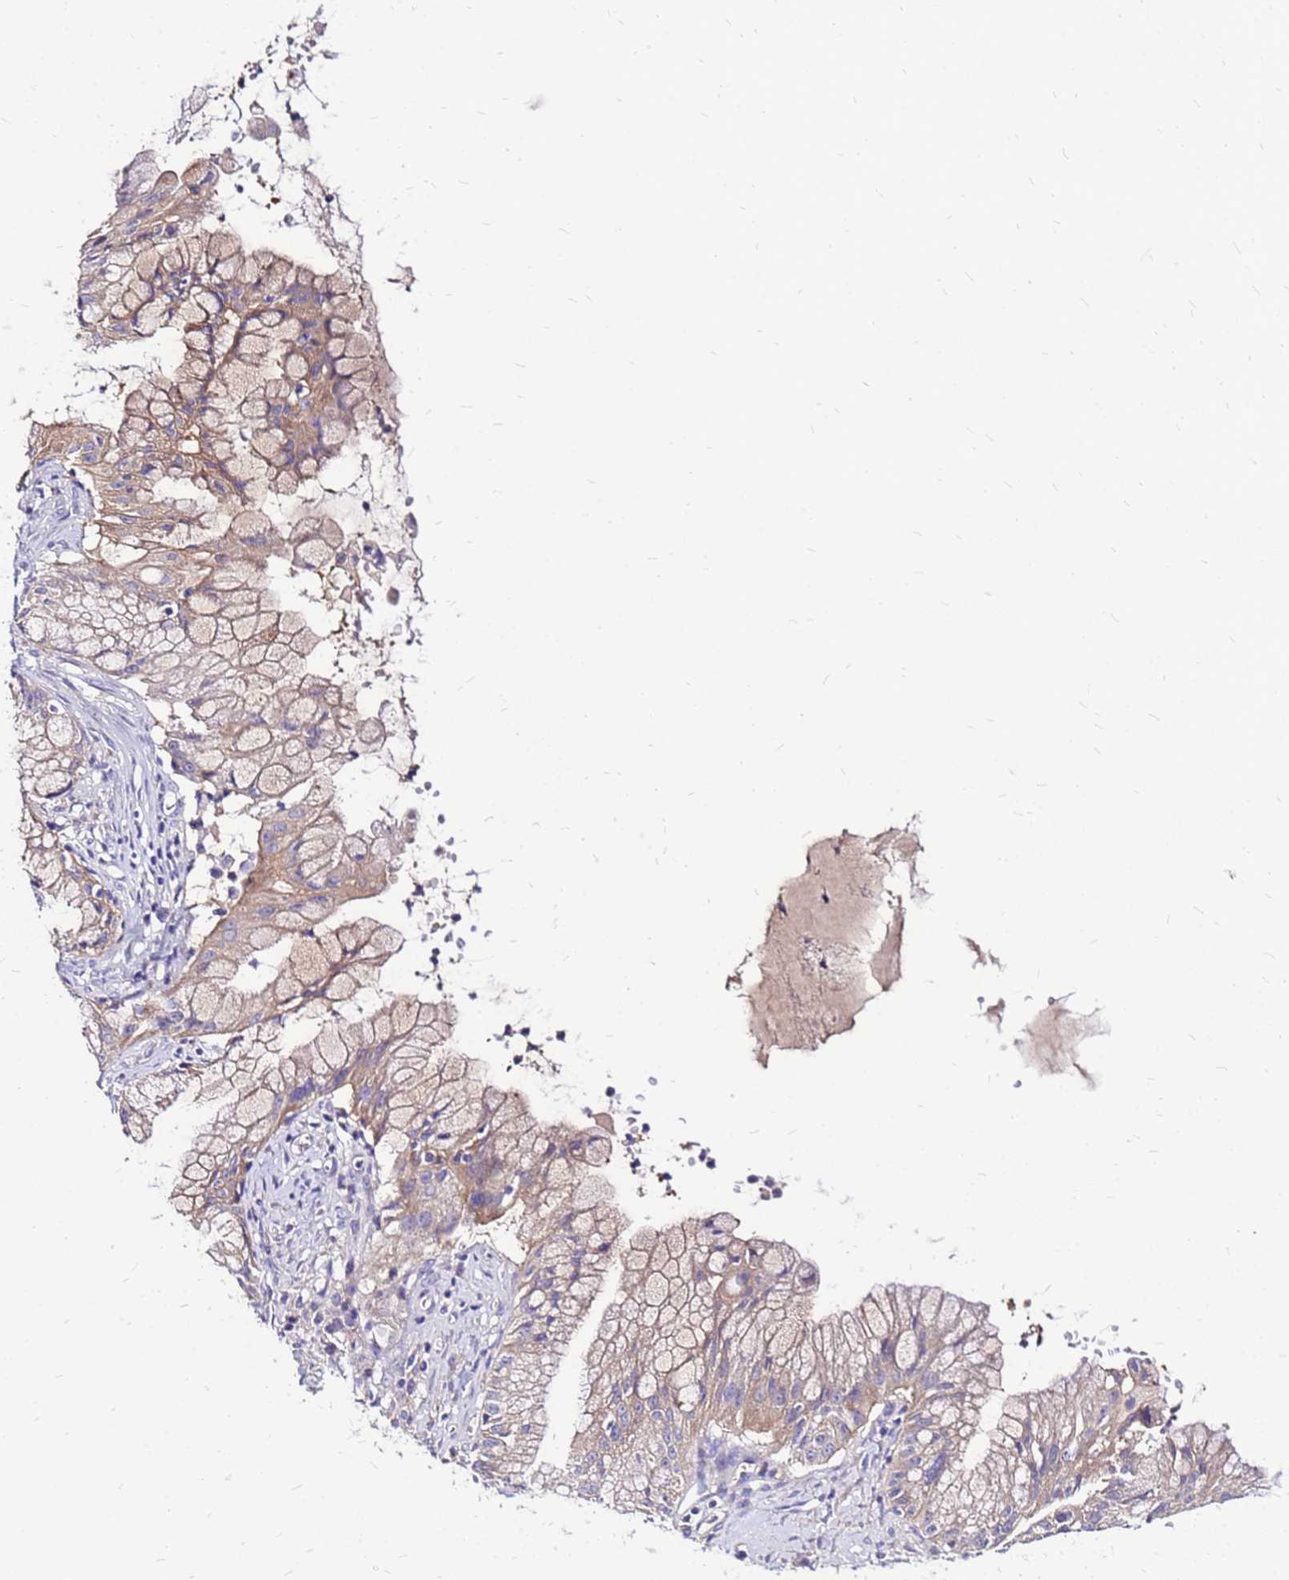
{"staining": {"intensity": "weak", "quantity": ">75%", "location": "cytoplasmic/membranous"}, "tissue": "ovarian cancer", "cell_type": "Tumor cells", "image_type": "cancer", "snomed": [{"axis": "morphology", "description": "Cystadenocarcinoma, mucinous, NOS"}, {"axis": "topography", "description": "Ovary"}], "caption": "Human ovarian mucinous cystadenocarcinoma stained with a brown dye displays weak cytoplasmic/membranous positive staining in approximately >75% of tumor cells.", "gene": "ARHGEF5", "patient": {"sex": "female", "age": 70}}